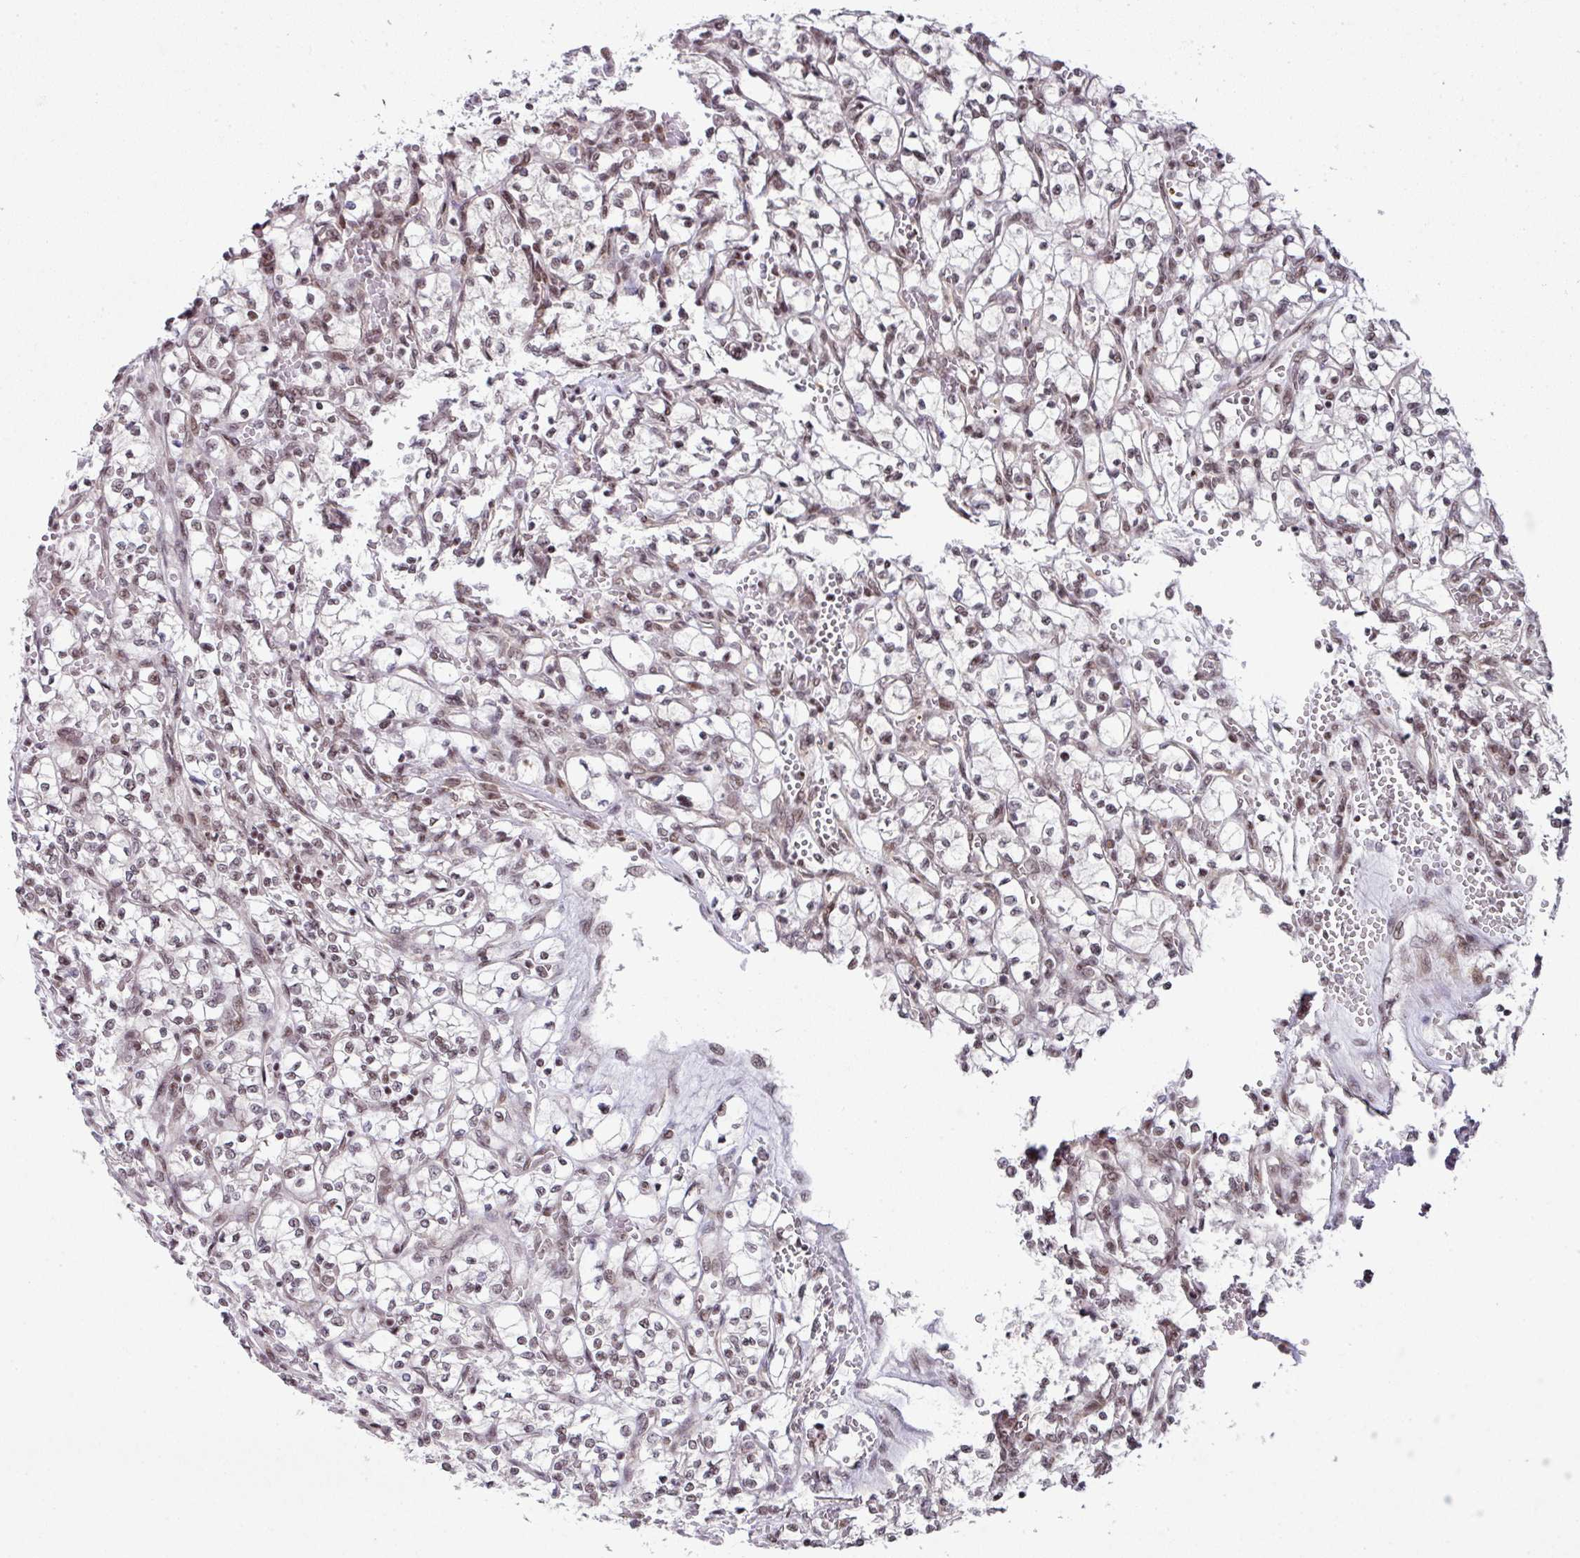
{"staining": {"intensity": "moderate", "quantity": ">75%", "location": "nuclear"}, "tissue": "renal cancer", "cell_type": "Tumor cells", "image_type": "cancer", "snomed": [{"axis": "morphology", "description": "Adenocarcinoma, NOS"}, {"axis": "topography", "description": "Kidney"}], "caption": "Renal cancer (adenocarcinoma) stained with a brown dye demonstrates moderate nuclear positive positivity in about >75% of tumor cells.", "gene": "NFYA", "patient": {"sex": "female", "age": 64}}